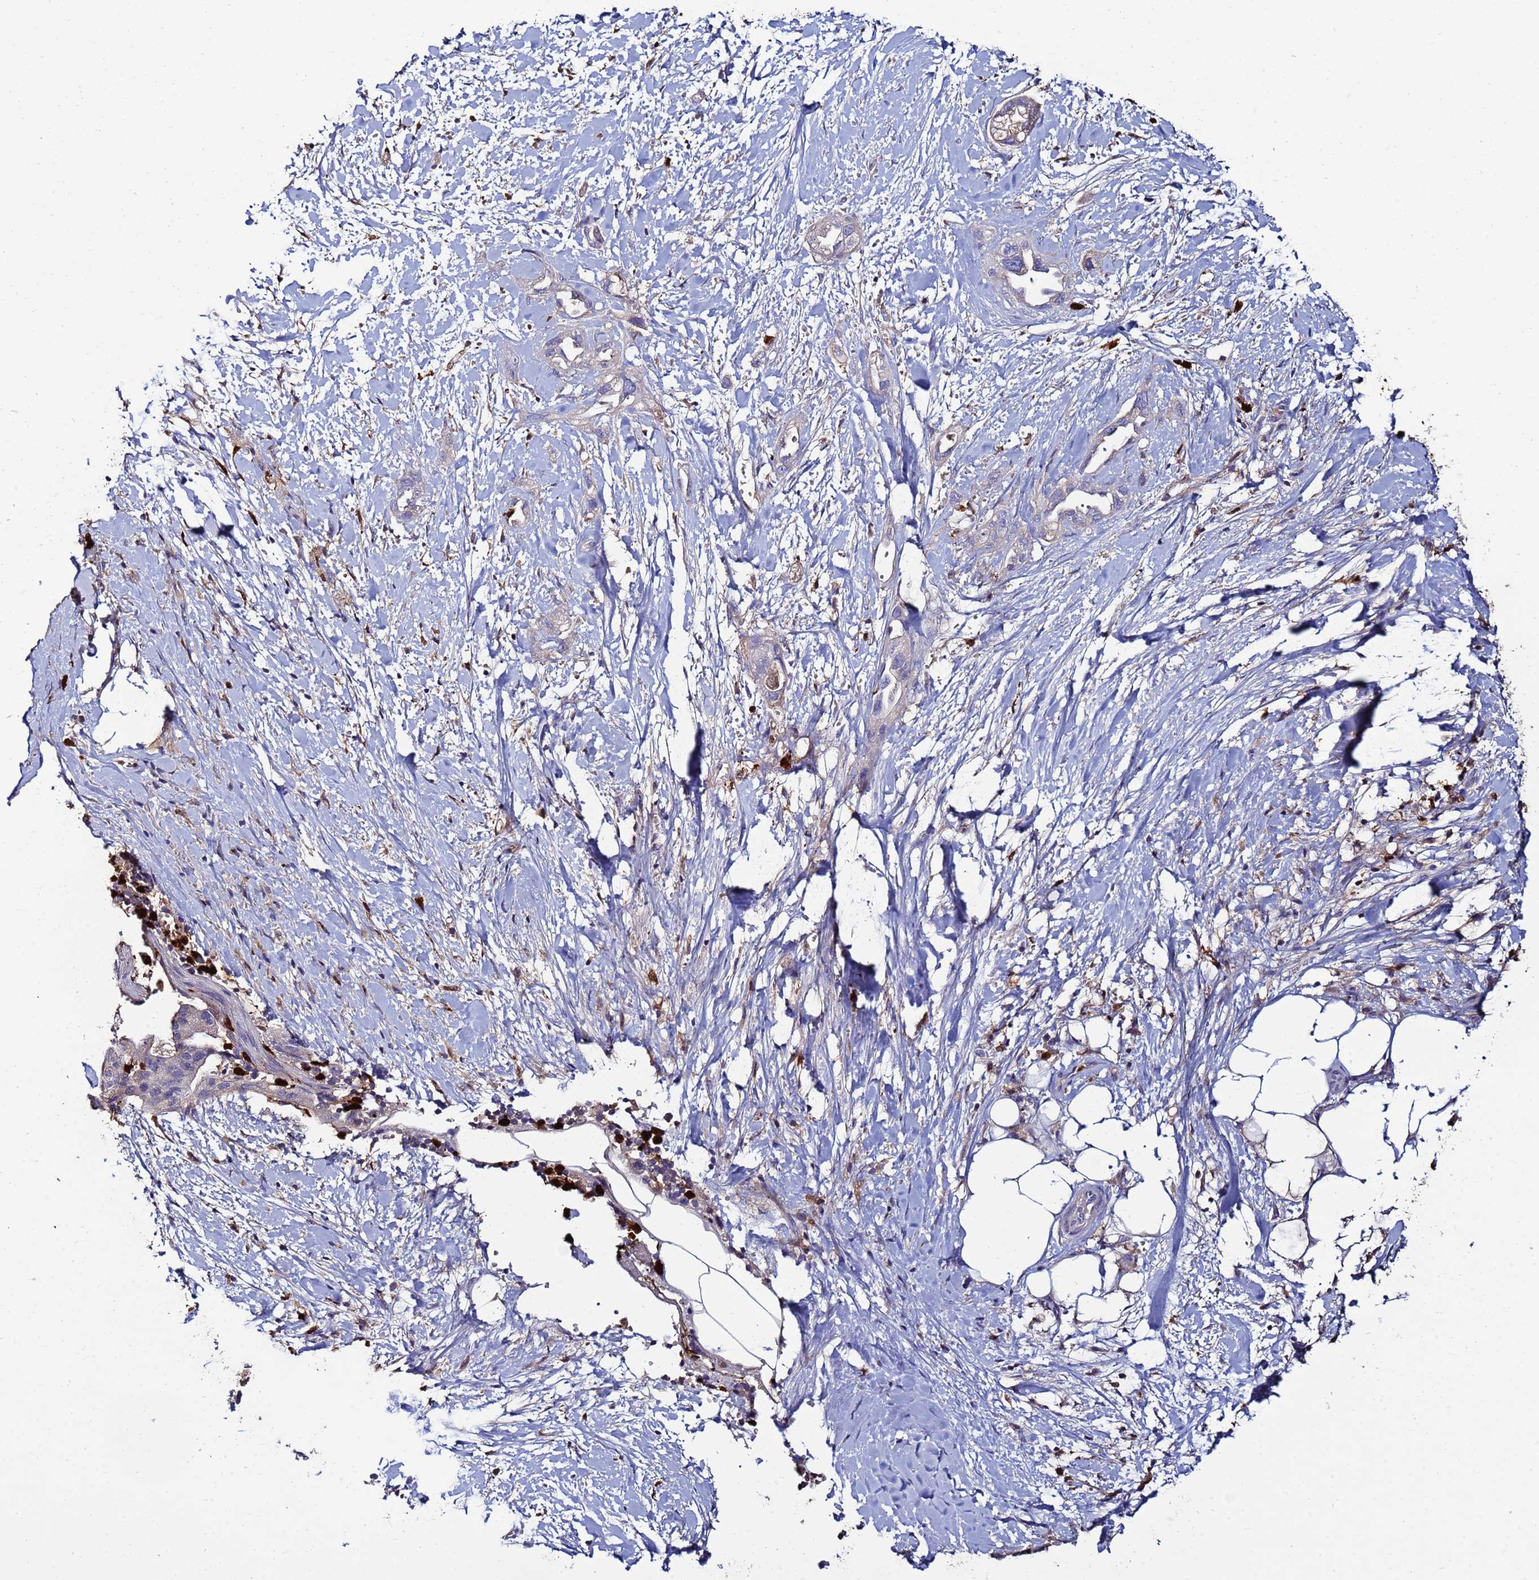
{"staining": {"intensity": "negative", "quantity": "none", "location": "none"}, "tissue": "pancreatic cancer", "cell_type": "Tumor cells", "image_type": "cancer", "snomed": [{"axis": "morphology", "description": "Adenocarcinoma, NOS"}, {"axis": "topography", "description": "Pancreas"}], "caption": "Histopathology image shows no protein staining in tumor cells of adenocarcinoma (pancreatic) tissue.", "gene": "TUBAL3", "patient": {"sex": "male", "age": 44}}